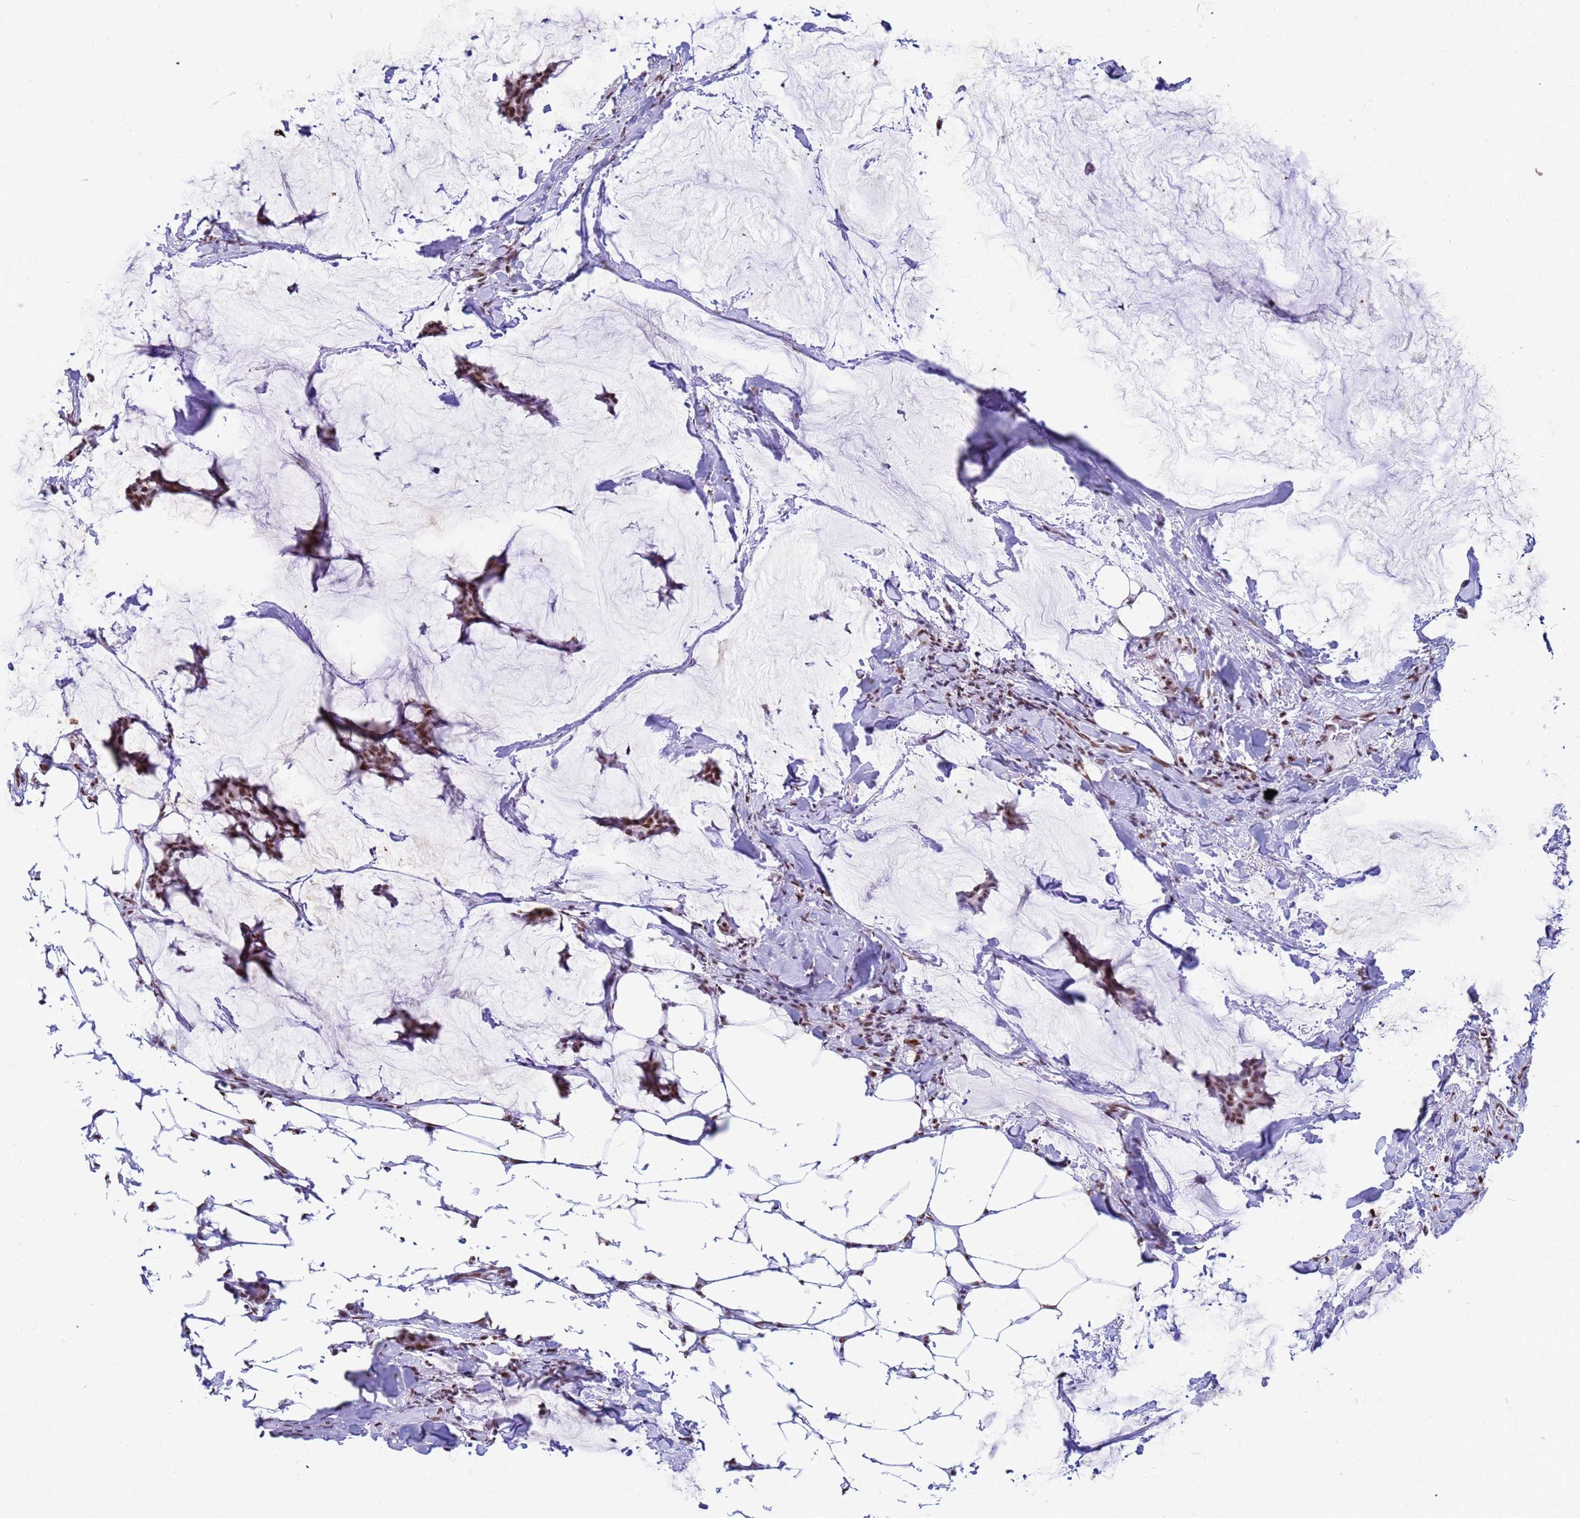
{"staining": {"intensity": "moderate", "quantity": ">75%", "location": "nuclear"}, "tissue": "breast cancer", "cell_type": "Tumor cells", "image_type": "cancer", "snomed": [{"axis": "morphology", "description": "Duct carcinoma"}, {"axis": "topography", "description": "Breast"}], "caption": "Invasive ductal carcinoma (breast) stained with DAB (3,3'-diaminobenzidine) IHC demonstrates medium levels of moderate nuclear staining in about >75% of tumor cells.", "gene": "FAM170B", "patient": {"sex": "female", "age": 93}}